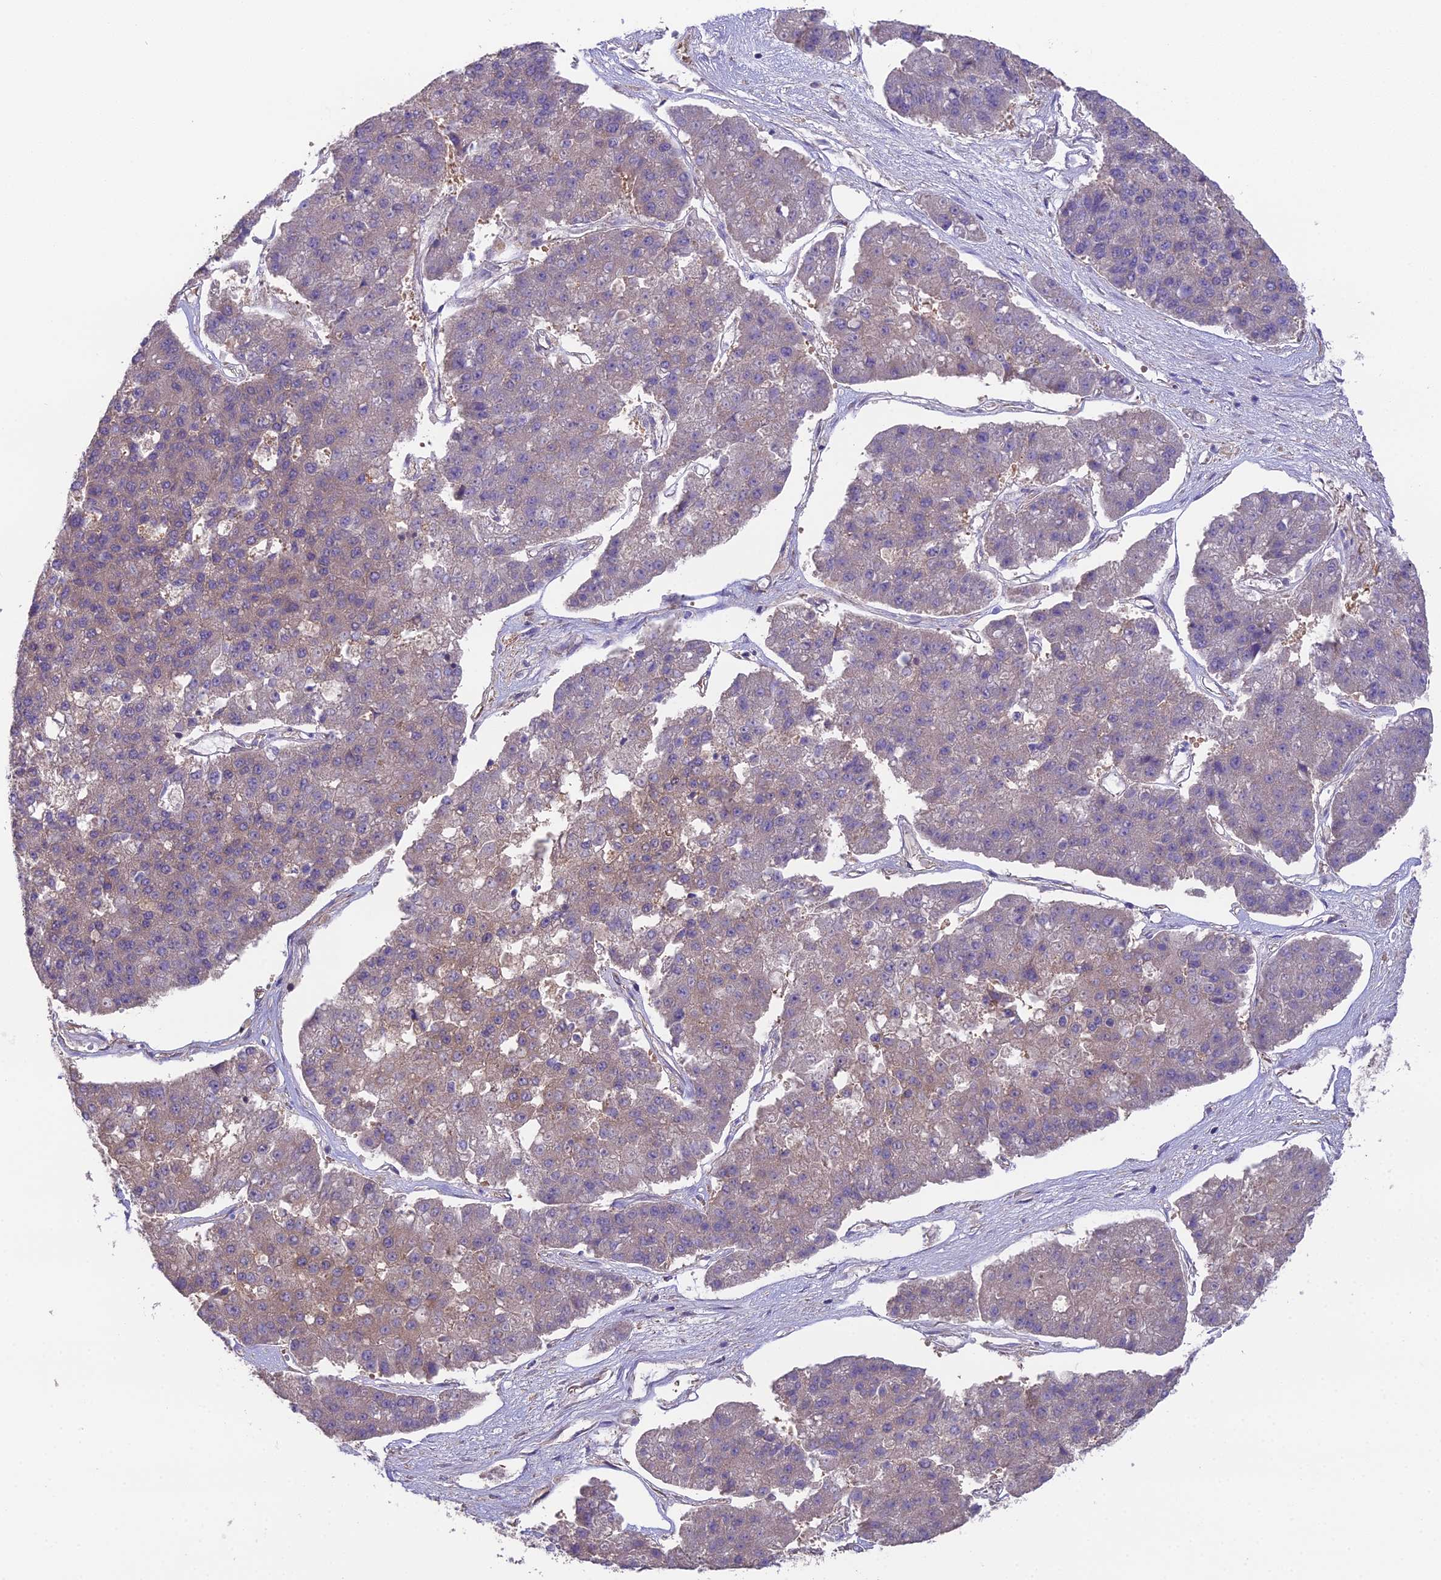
{"staining": {"intensity": "weak", "quantity": "25%-75%", "location": "cytoplasmic/membranous"}, "tissue": "pancreatic cancer", "cell_type": "Tumor cells", "image_type": "cancer", "snomed": [{"axis": "morphology", "description": "Adenocarcinoma, NOS"}, {"axis": "topography", "description": "Pancreas"}], "caption": "Immunohistochemistry (IHC) of human pancreatic adenocarcinoma displays low levels of weak cytoplasmic/membranous positivity in about 25%-75% of tumor cells. Nuclei are stained in blue.", "gene": "BLOC1S4", "patient": {"sex": "male", "age": 50}}